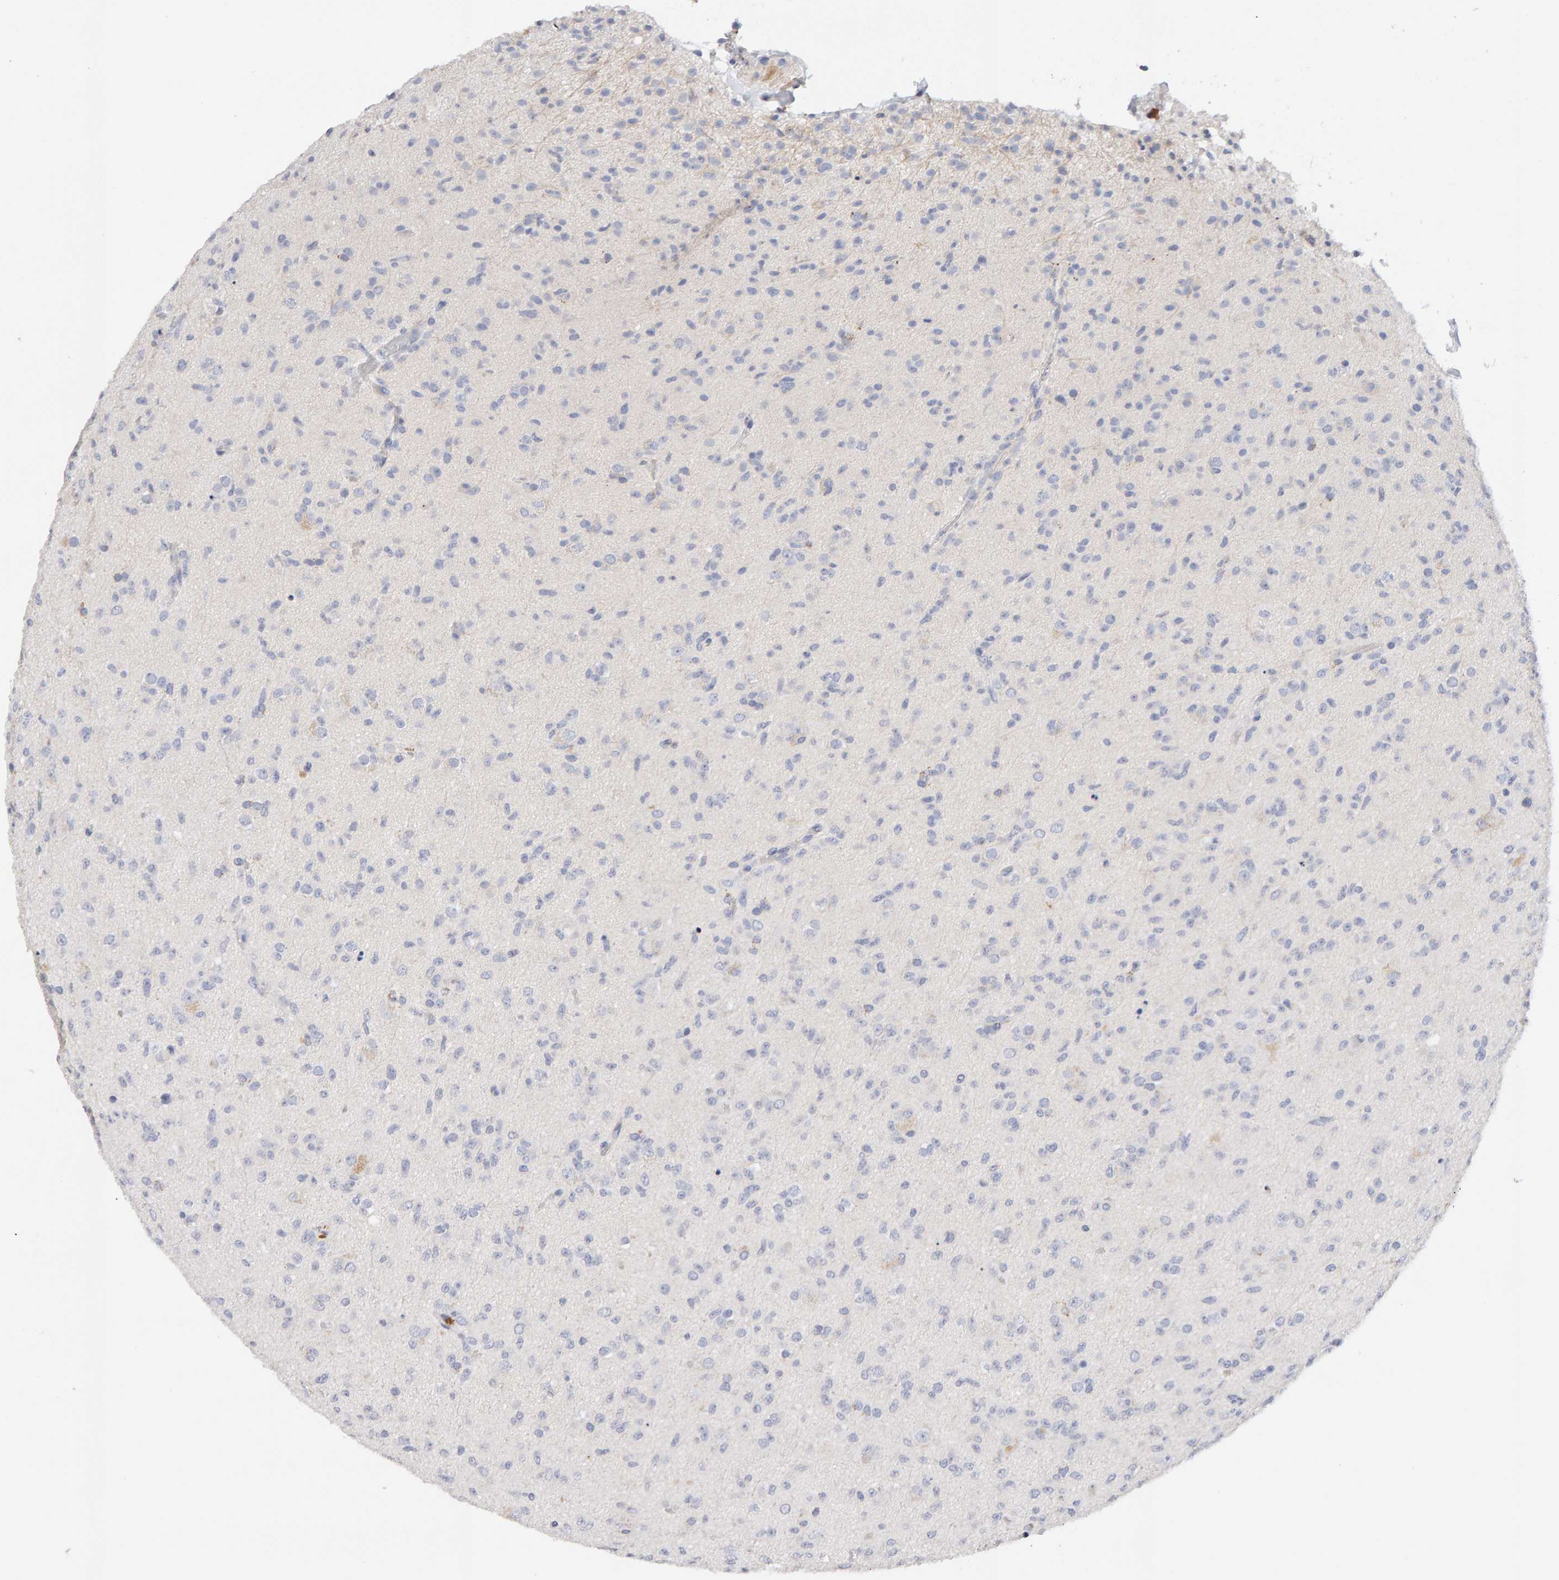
{"staining": {"intensity": "negative", "quantity": "none", "location": "none"}, "tissue": "glioma", "cell_type": "Tumor cells", "image_type": "cancer", "snomed": [{"axis": "morphology", "description": "Glioma, malignant, Low grade"}, {"axis": "topography", "description": "Brain"}], "caption": "Immunohistochemical staining of low-grade glioma (malignant) demonstrates no significant staining in tumor cells. (DAB (3,3'-diaminobenzidine) immunohistochemistry (IHC) visualized using brightfield microscopy, high magnification).", "gene": "METRNL", "patient": {"sex": "male", "age": 65}}